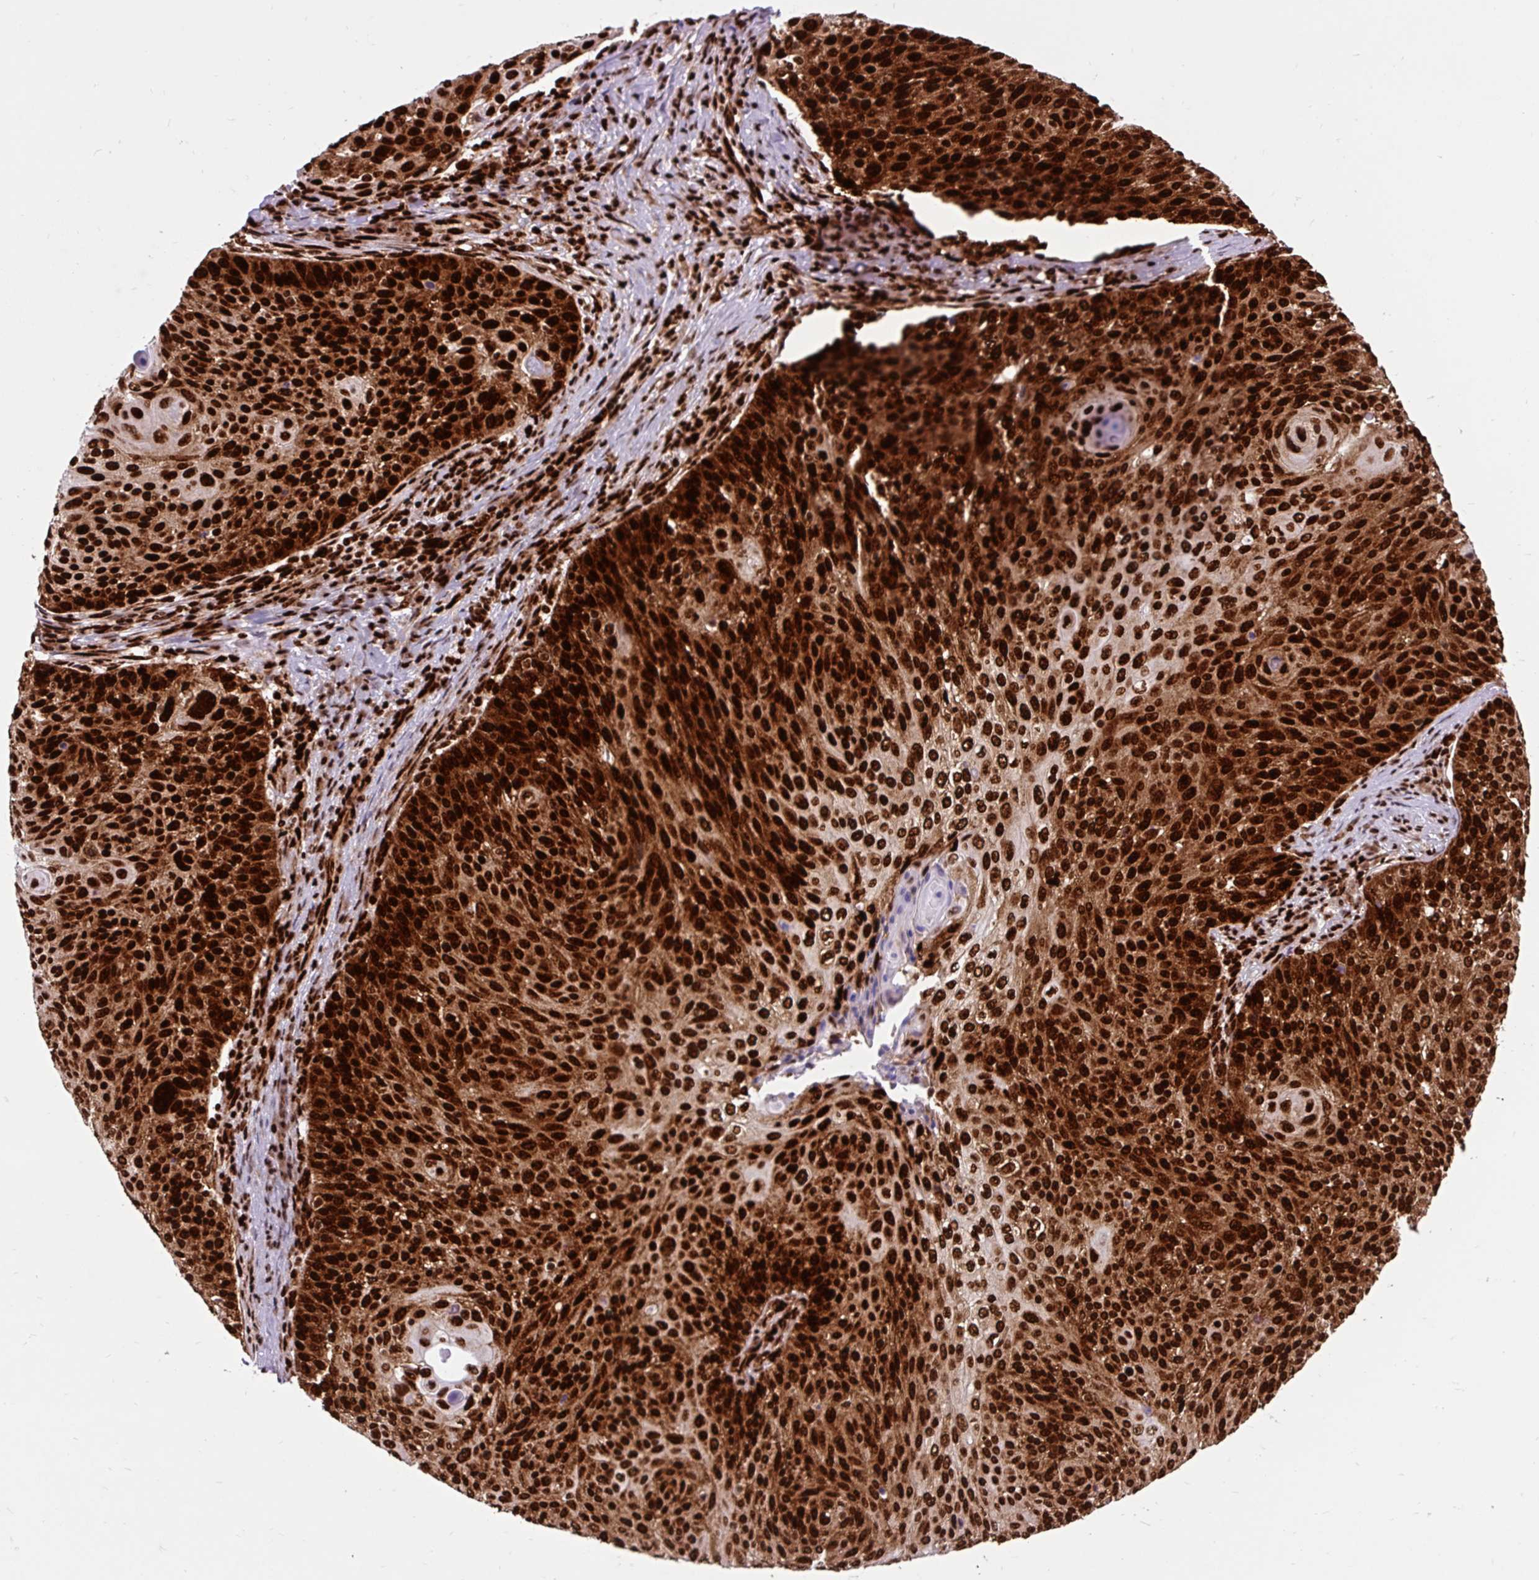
{"staining": {"intensity": "strong", "quantity": ">75%", "location": "nuclear"}, "tissue": "cervical cancer", "cell_type": "Tumor cells", "image_type": "cancer", "snomed": [{"axis": "morphology", "description": "Squamous cell carcinoma, NOS"}, {"axis": "topography", "description": "Cervix"}], "caption": "Brown immunohistochemical staining in squamous cell carcinoma (cervical) shows strong nuclear expression in about >75% of tumor cells.", "gene": "FUS", "patient": {"sex": "female", "age": 31}}